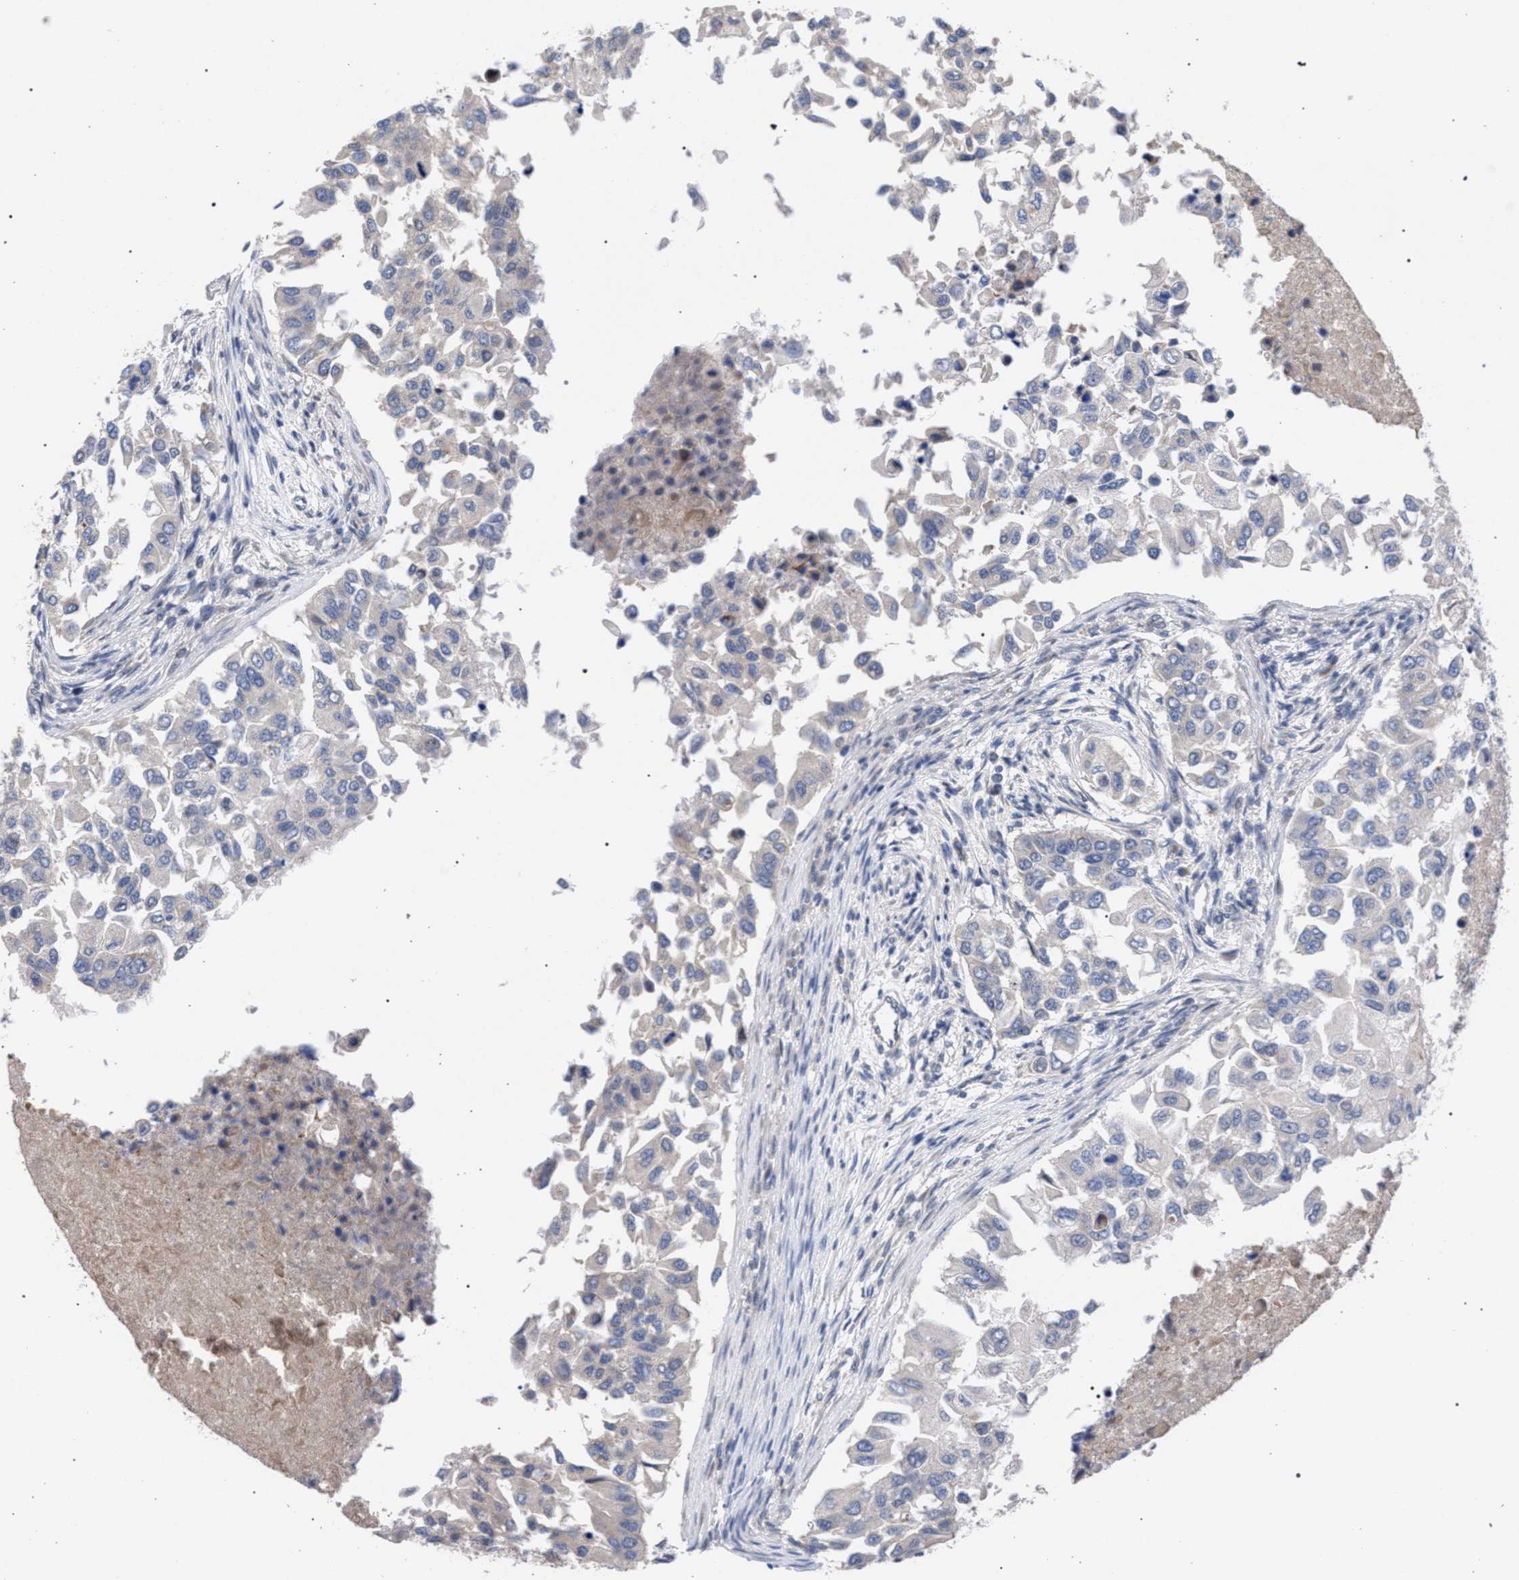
{"staining": {"intensity": "negative", "quantity": "none", "location": "none"}, "tissue": "breast cancer", "cell_type": "Tumor cells", "image_type": "cancer", "snomed": [{"axis": "morphology", "description": "Normal tissue, NOS"}, {"axis": "morphology", "description": "Duct carcinoma"}, {"axis": "topography", "description": "Breast"}], "caption": "High magnification brightfield microscopy of breast intraductal carcinoma stained with DAB (brown) and counterstained with hematoxylin (blue): tumor cells show no significant staining. (Stains: DAB immunohistochemistry with hematoxylin counter stain, Microscopy: brightfield microscopy at high magnification).", "gene": "GOLGA2", "patient": {"sex": "female", "age": 49}}